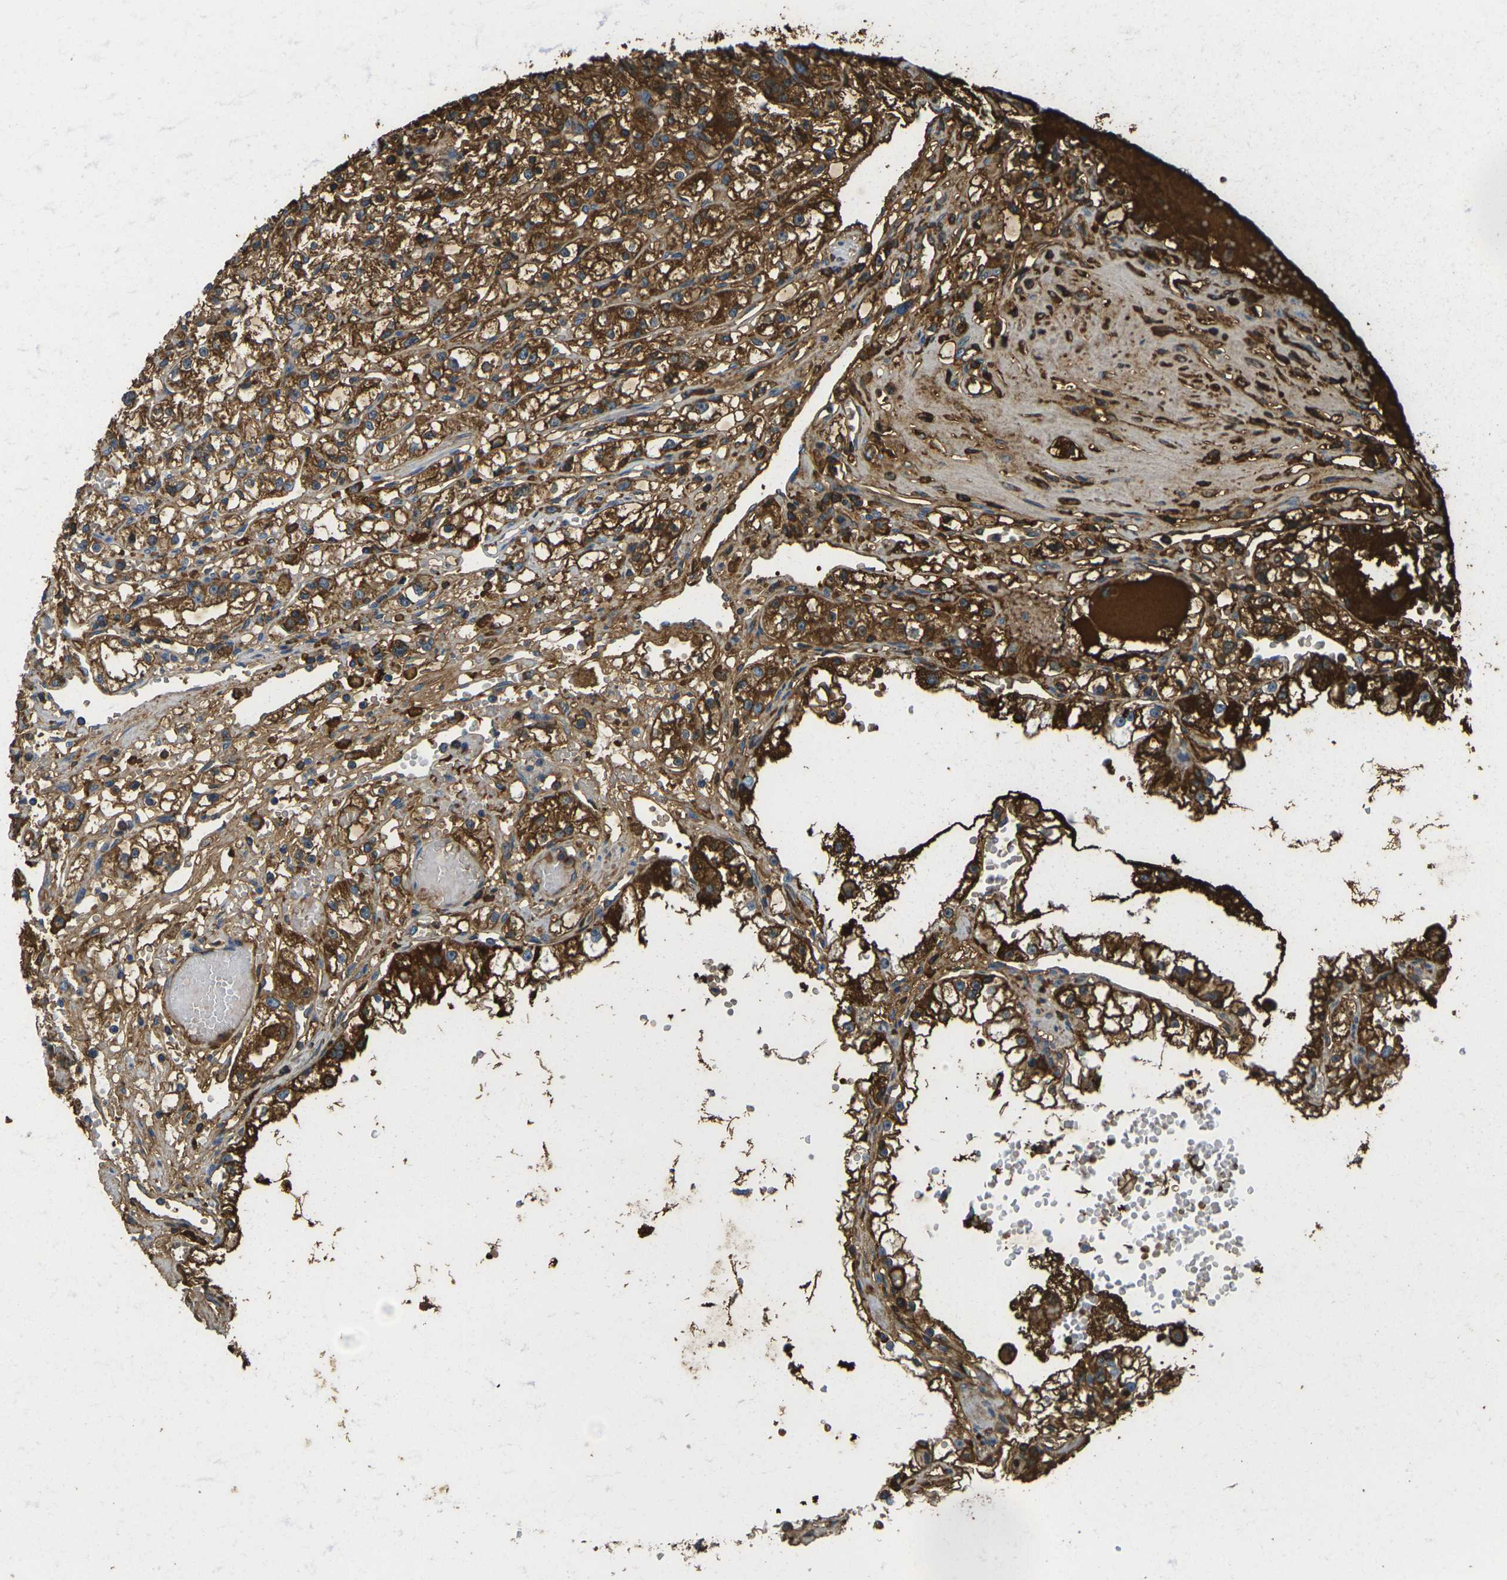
{"staining": {"intensity": "strong", "quantity": ">75%", "location": "cytoplasmic/membranous"}, "tissue": "renal cancer", "cell_type": "Tumor cells", "image_type": "cancer", "snomed": [{"axis": "morphology", "description": "Adenocarcinoma, NOS"}, {"axis": "topography", "description": "Kidney"}], "caption": "Immunohistochemical staining of human renal cancer (adenocarcinoma) displays high levels of strong cytoplasmic/membranous protein expression in about >75% of tumor cells. Using DAB (brown) and hematoxylin (blue) stains, captured at high magnification using brightfield microscopy.", "gene": "PLCD1", "patient": {"sex": "male", "age": 56}}